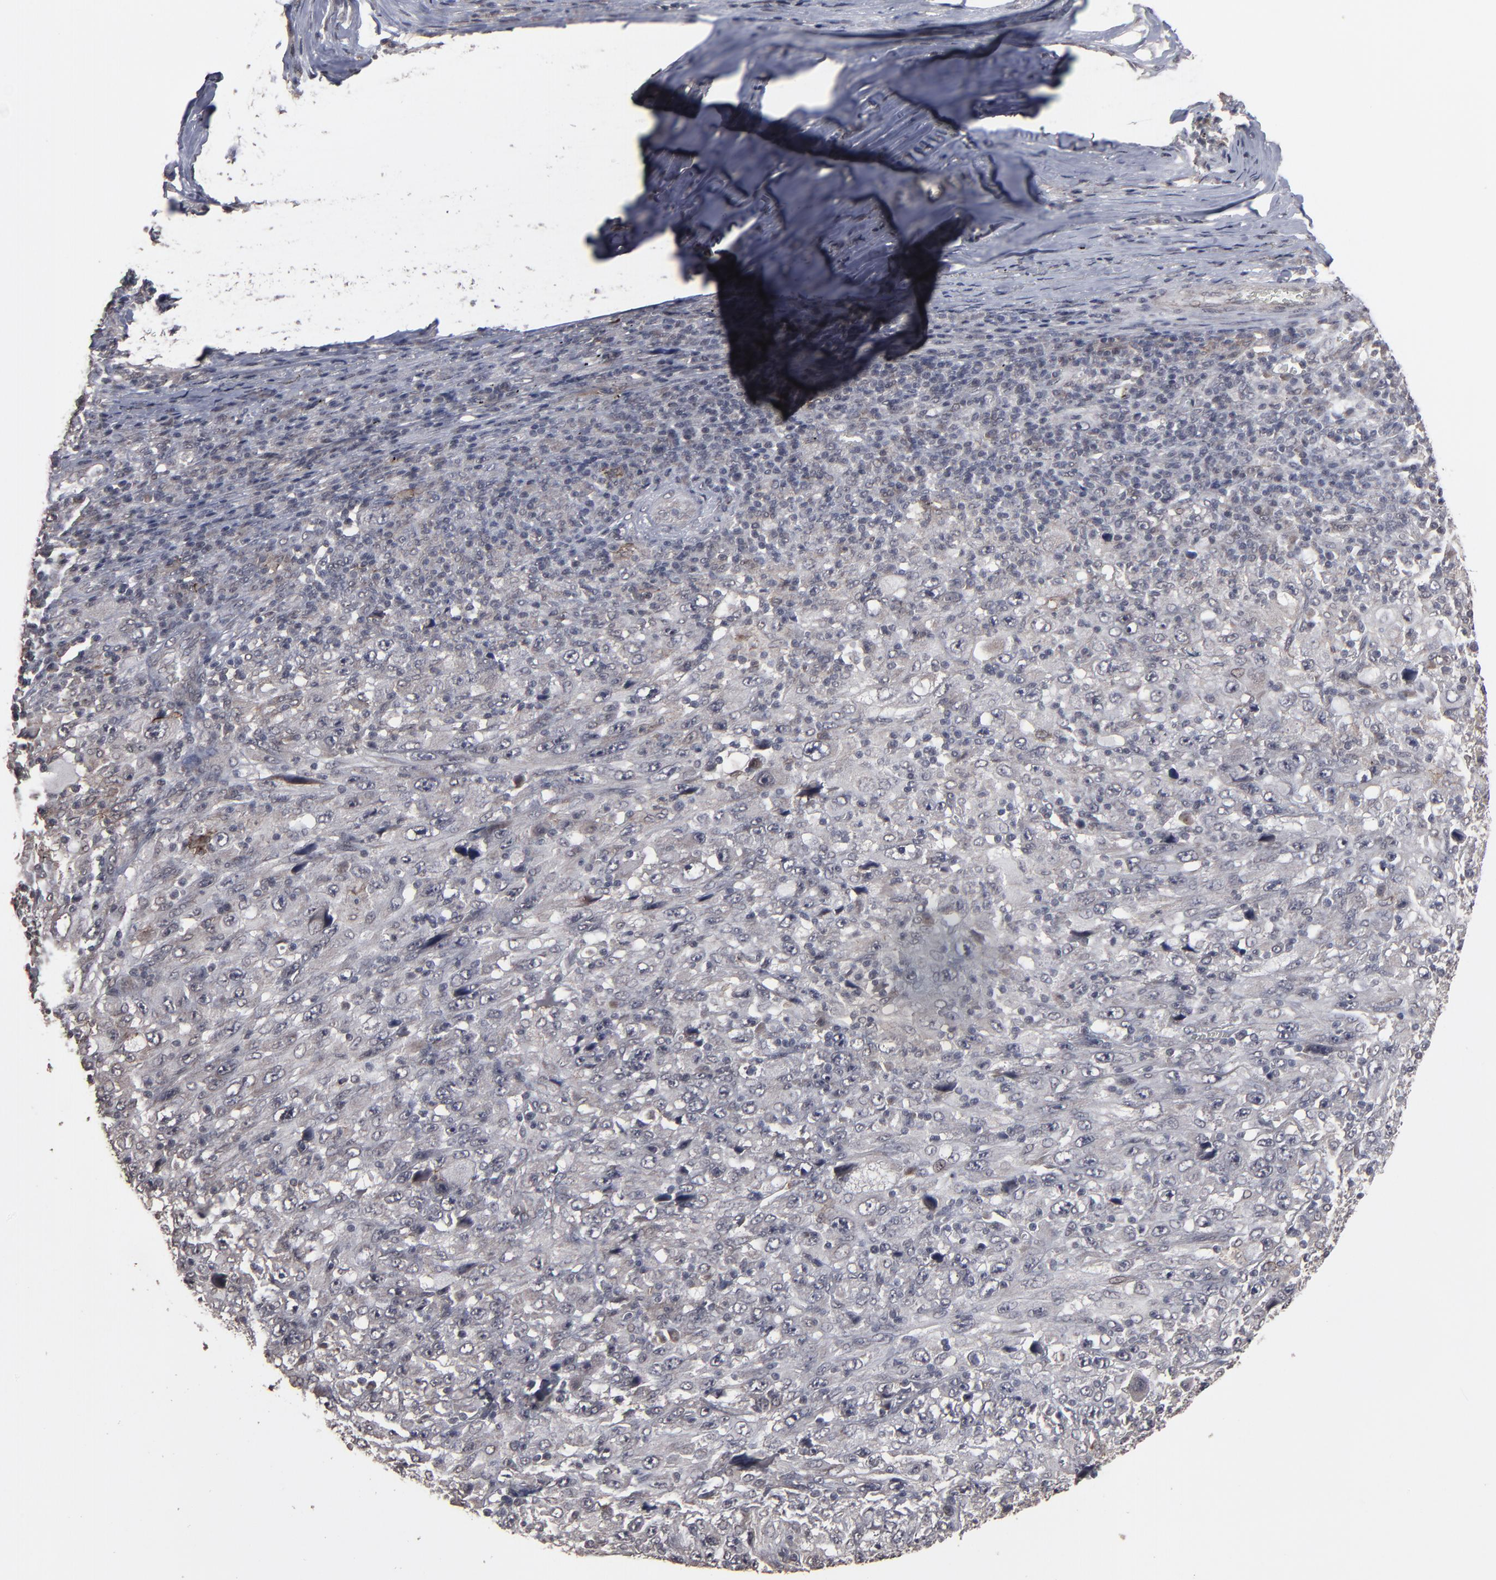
{"staining": {"intensity": "weak", "quantity": "<25%", "location": "cytoplasmic/membranous,nuclear"}, "tissue": "melanoma", "cell_type": "Tumor cells", "image_type": "cancer", "snomed": [{"axis": "morphology", "description": "Malignant melanoma, Metastatic site"}, {"axis": "topography", "description": "Skin"}], "caption": "Immunohistochemistry (IHC) photomicrograph of neoplastic tissue: melanoma stained with DAB (3,3'-diaminobenzidine) demonstrates no significant protein expression in tumor cells.", "gene": "SLC22A17", "patient": {"sex": "female", "age": 56}}